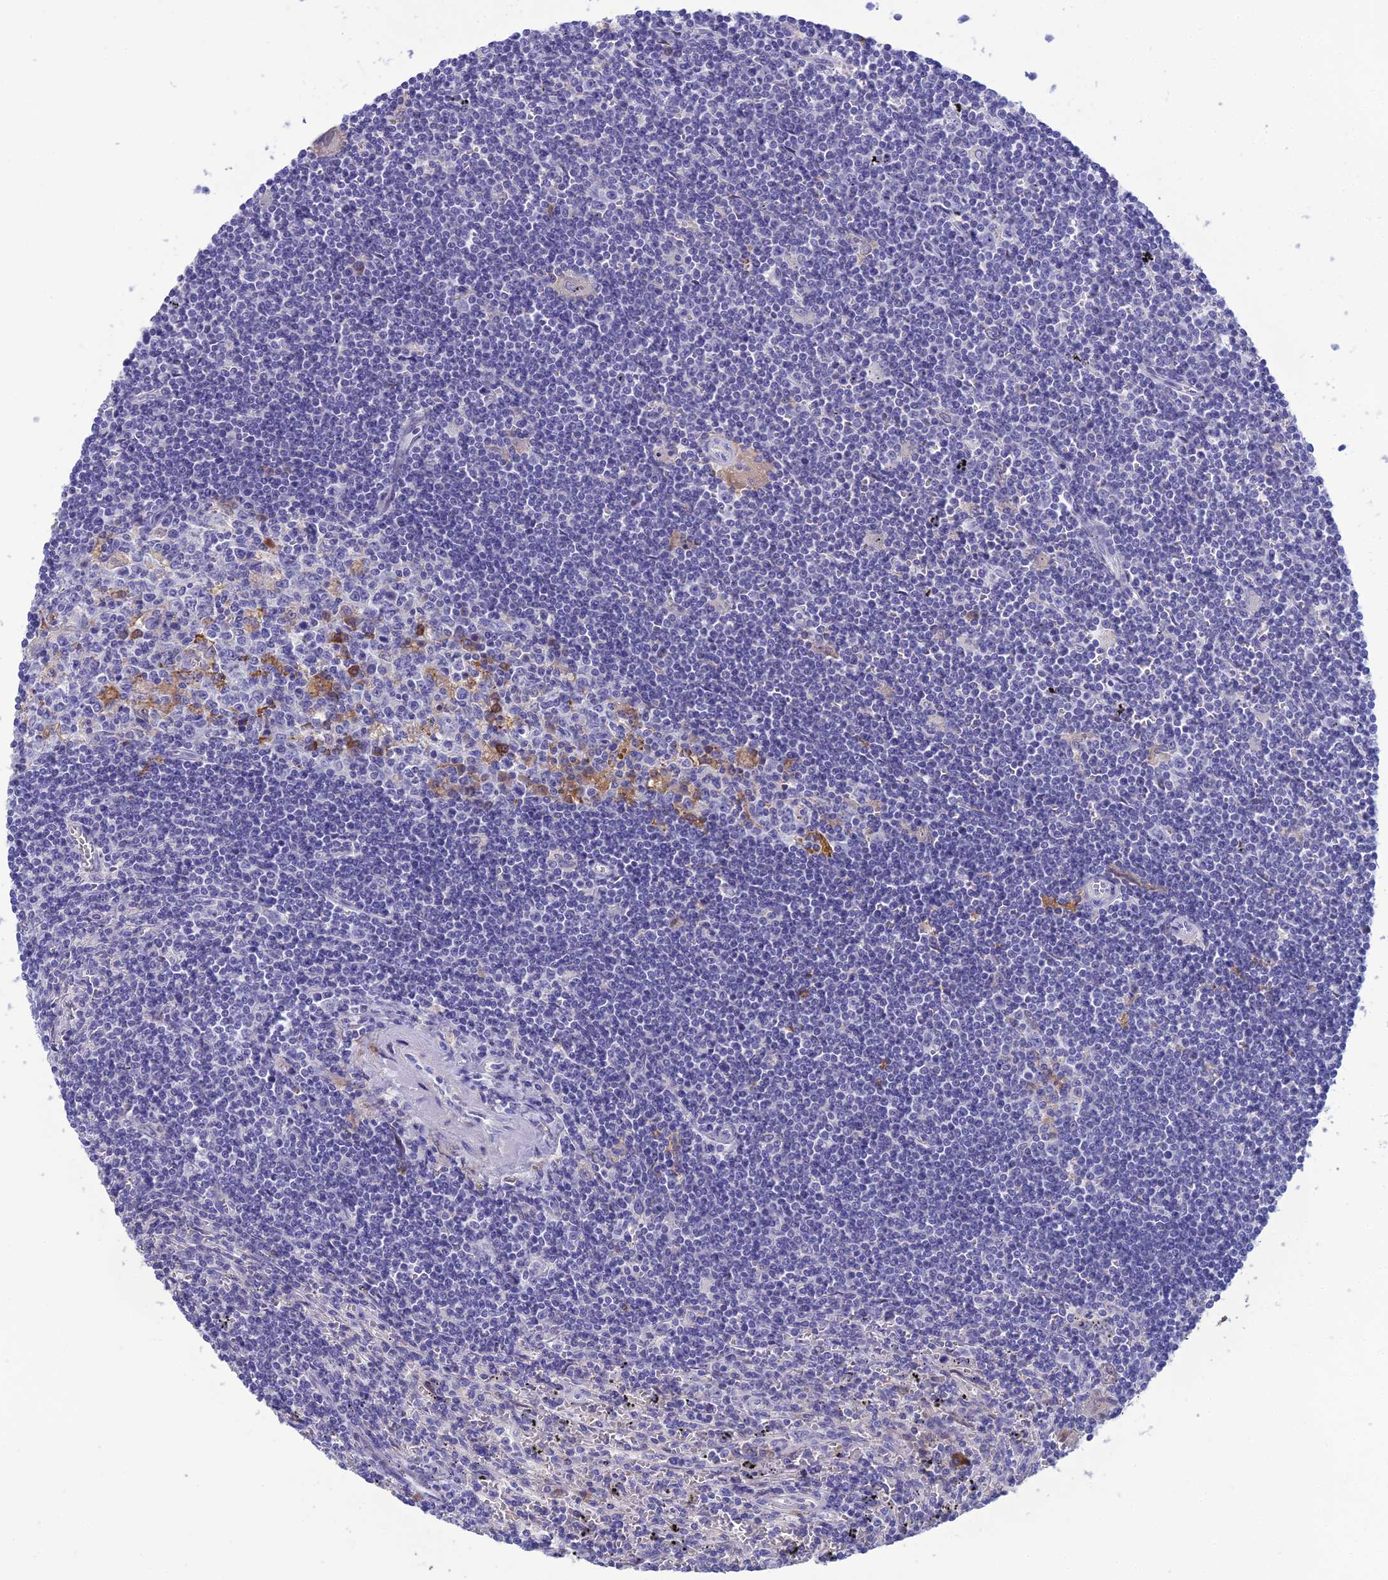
{"staining": {"intensity": "negative", "quantity": "none", "location": "none"}, "tissue": "lymphoma", "cell_type": "Tumor cells", "image_type": "cancer", "snomed": [{"axis": "morphology", "description": "Malignant lymphoma, non-Hodgkin's type, Low grade"}, {"axis": "topography", "description": "Spleen"}], "caption": "An image of malignant lymphoma, non-Hodgkin's type (low-grade) stained for a protein demonstrates no brown staining in tumor cells. (DAB (3,3'-diaminobenzidine) IHC, high magnification).", "gene": "CRB2", "patient": {"sex": "male", "age": 76}}